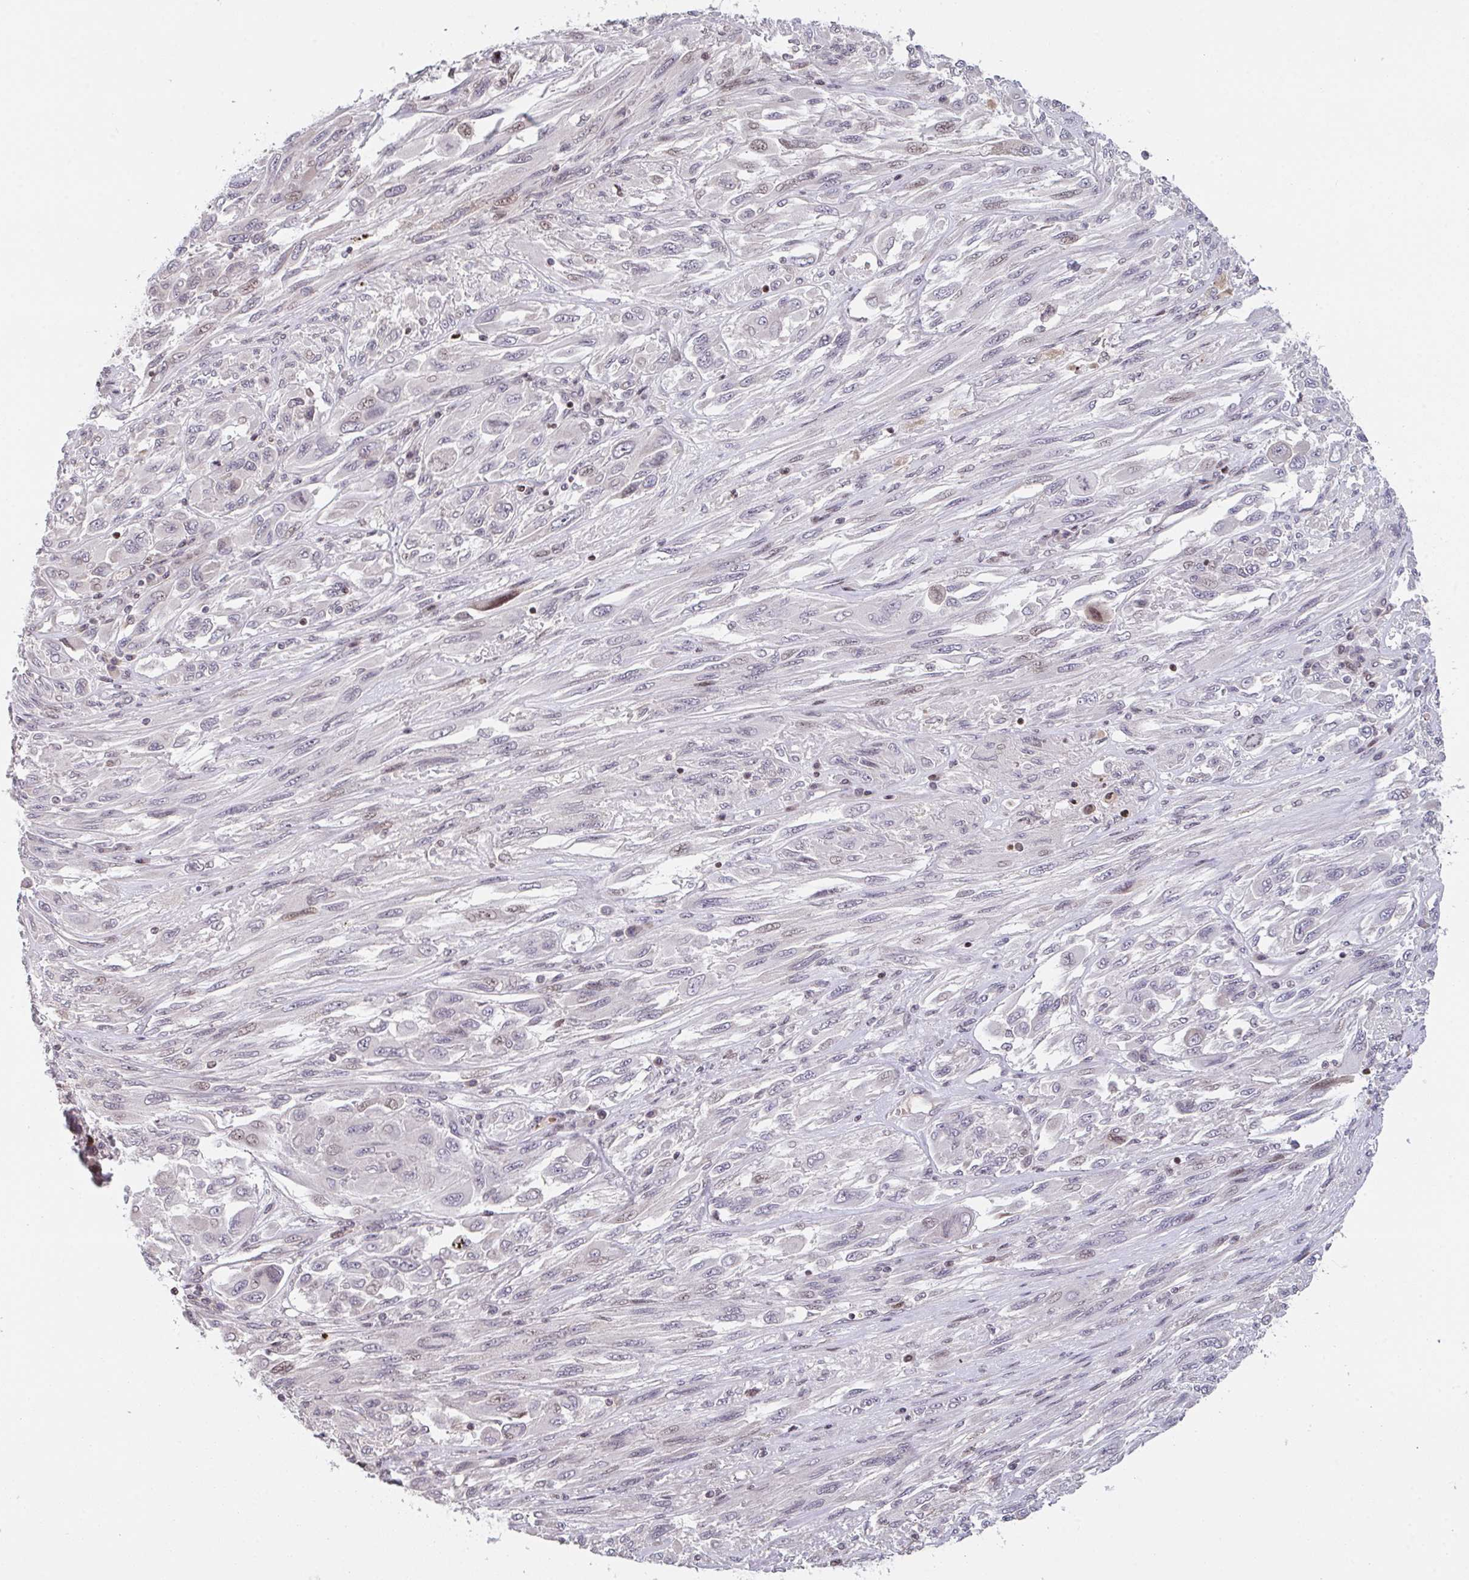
{"staining": {"intensity": "weak", "quantity": "<25%", "location": "nuclear"}, "tissue": "melanoma", "cell_type": "Tumor cells", "image_type": "cancer", "snomed": [{"axis": "morphology", "description": "Malignant melanoma, NOS"}, {"axis": "topography", "description": "Skin"}], "caption": "DAB (3,3'-diaminobenzidine) immunohistochemical staining of melanoma displays no significant staining in tumor cells.", "gene": "PCDHB8", "patient": {"sex": "female", "age": 91}}